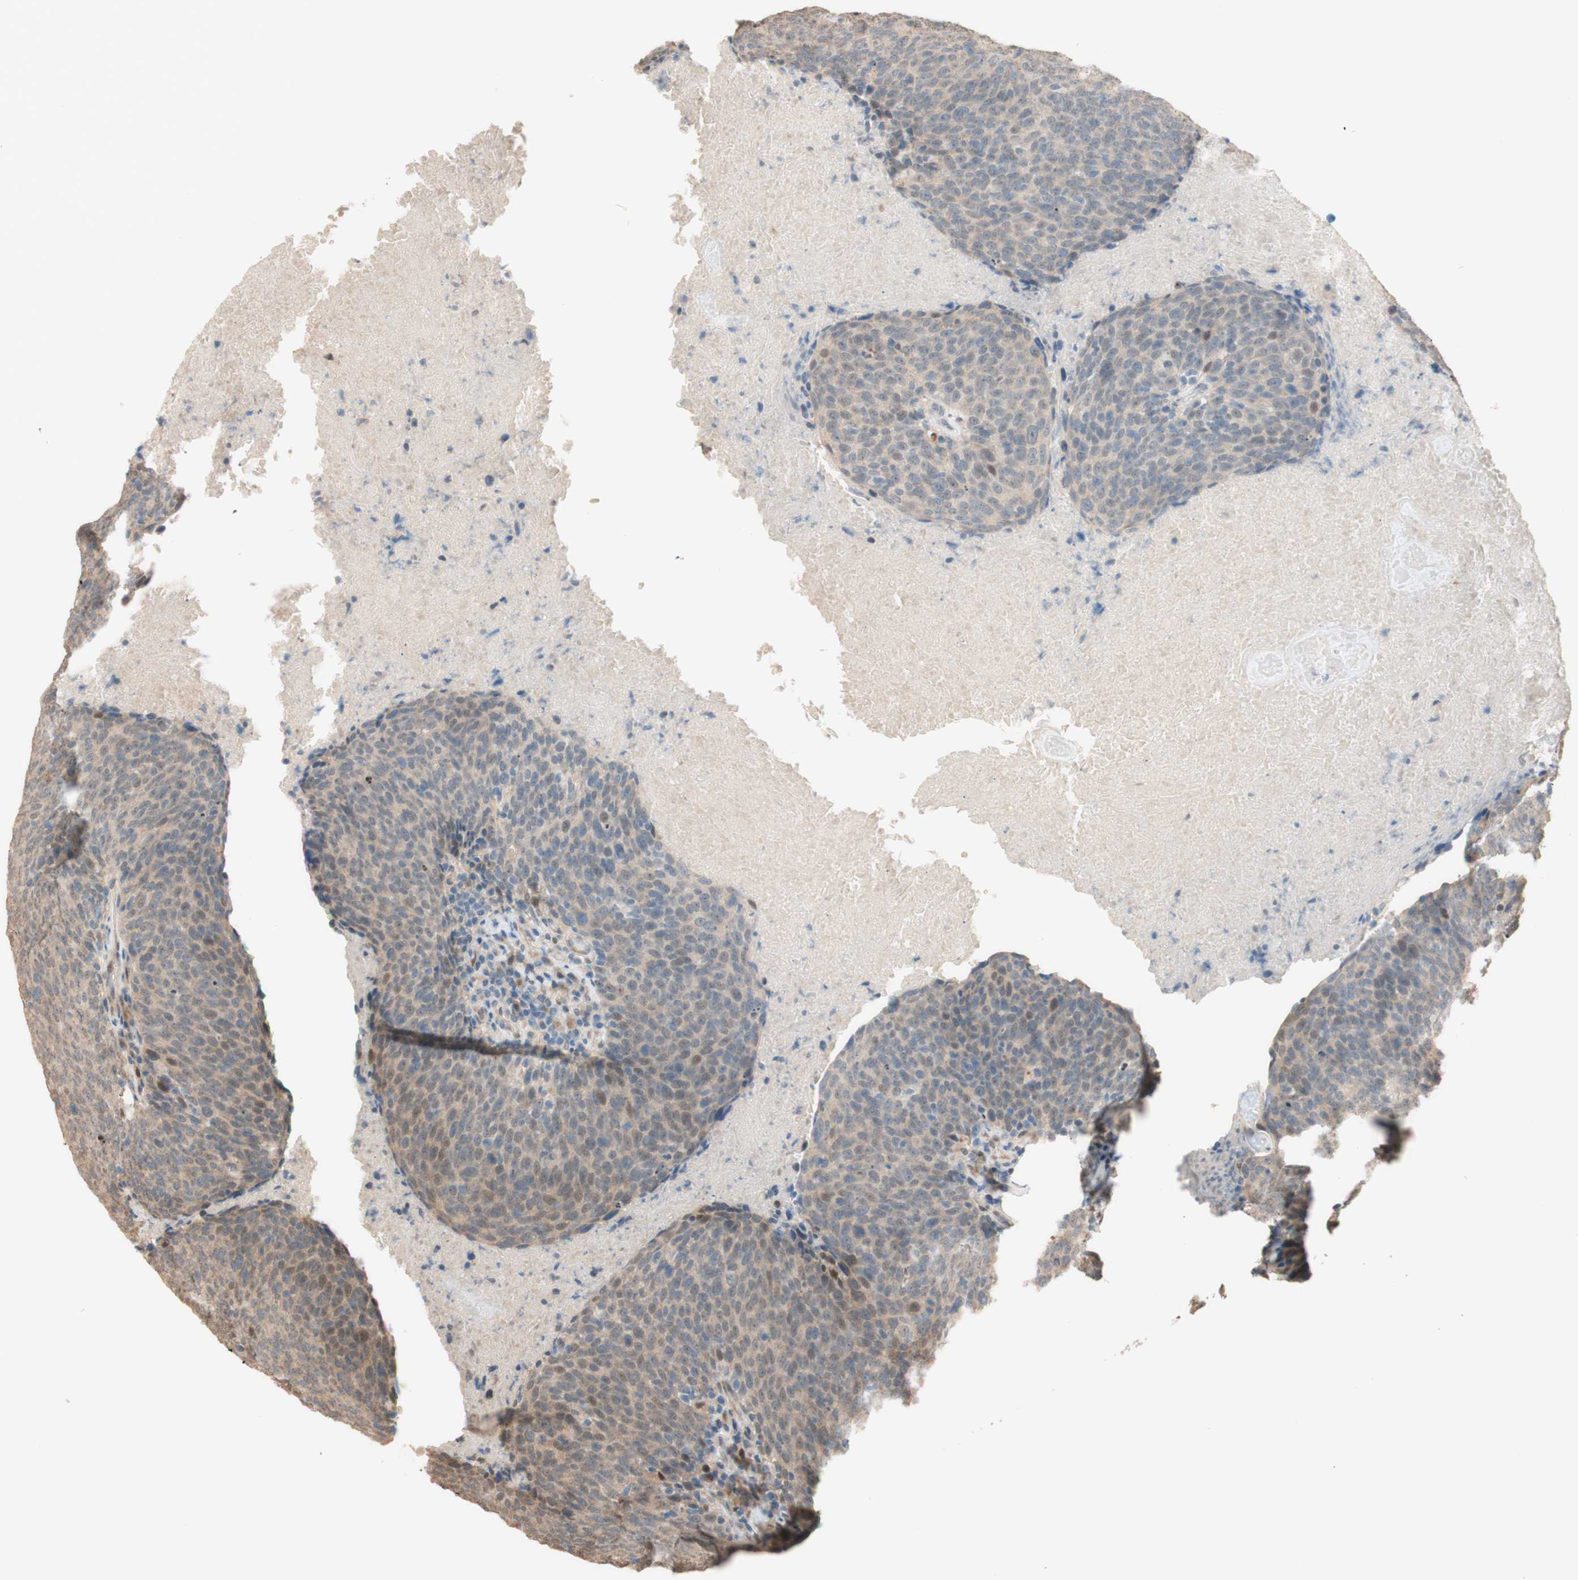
{"staining": {"intensity": "weak", "quantity": "<25%", "location": "nuclear"}, "tissue": "head and neck cancer", "cell_type": "Tumor cells", "image_type": "cancer", "snomed": [{"axis": "morphology", "description": "Squamous cell carcinoma, NOS"}, {"axis": "morphology", "description": "Squamous cell carcinoma, metastatic, NOS"}, {"axis": "topography", "description": "Lymph node"}, {"axis": "topography", "description": "Head-Neck"}], "caption": "Immunohistochemistry of squamous cell carcinoma (head and neck) displays no expression in tumor cells.", "gene": "CCNC", "patient": {"sex": "male", "age": 62}}